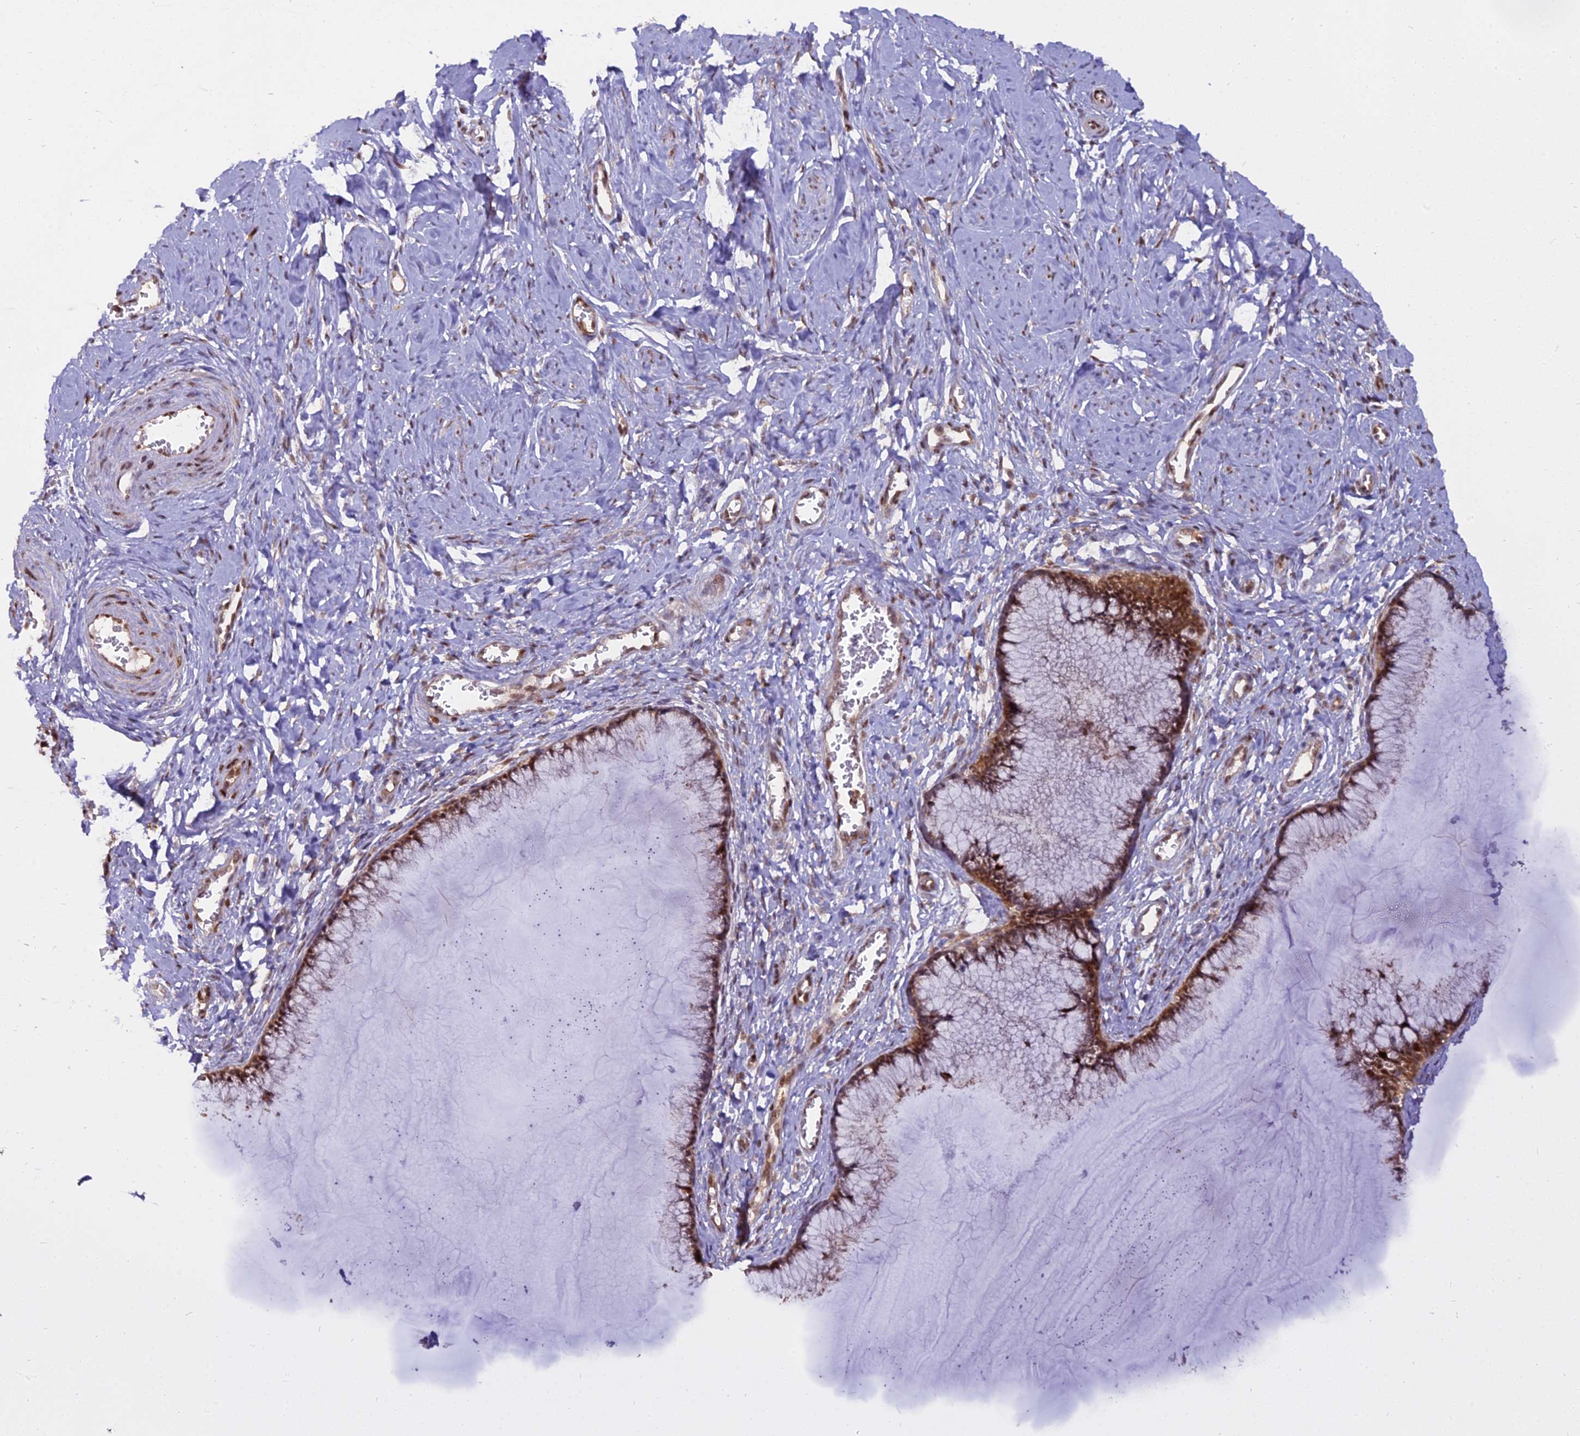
{"staining": {"intensity": "moderate", "quantity": ">75%", "location": "cytoplasmic/membranous,nuclear"}, "tissue": "cervix", "cell_type": "Glandular cells", "image_type": "normal", "snomed": [{"axis": "morphology", "description": "Normal tissue, NOS"}, {"axis": "morphology", "description": "Adenocarcinoma, NOS"}, {"axis": "topography", "description": "Cervix"}], "caption": "Immunohistochemistry (IHC) staining of normal cervix, which shows medium levels of moderate cytoplasmic/membranous,nuclear staining in about >75% of glandular cells indicating moderate cytoplasmic/membranous,nuclear protein staining. The staining was performed using DAB (3,3'-diaminobenzidine) (brown) for protein detection and nuclei were counterstained in hematoxylin (blue).", "gene": "NPEPL1", "patient": {"sex": "female", "age": 29}}